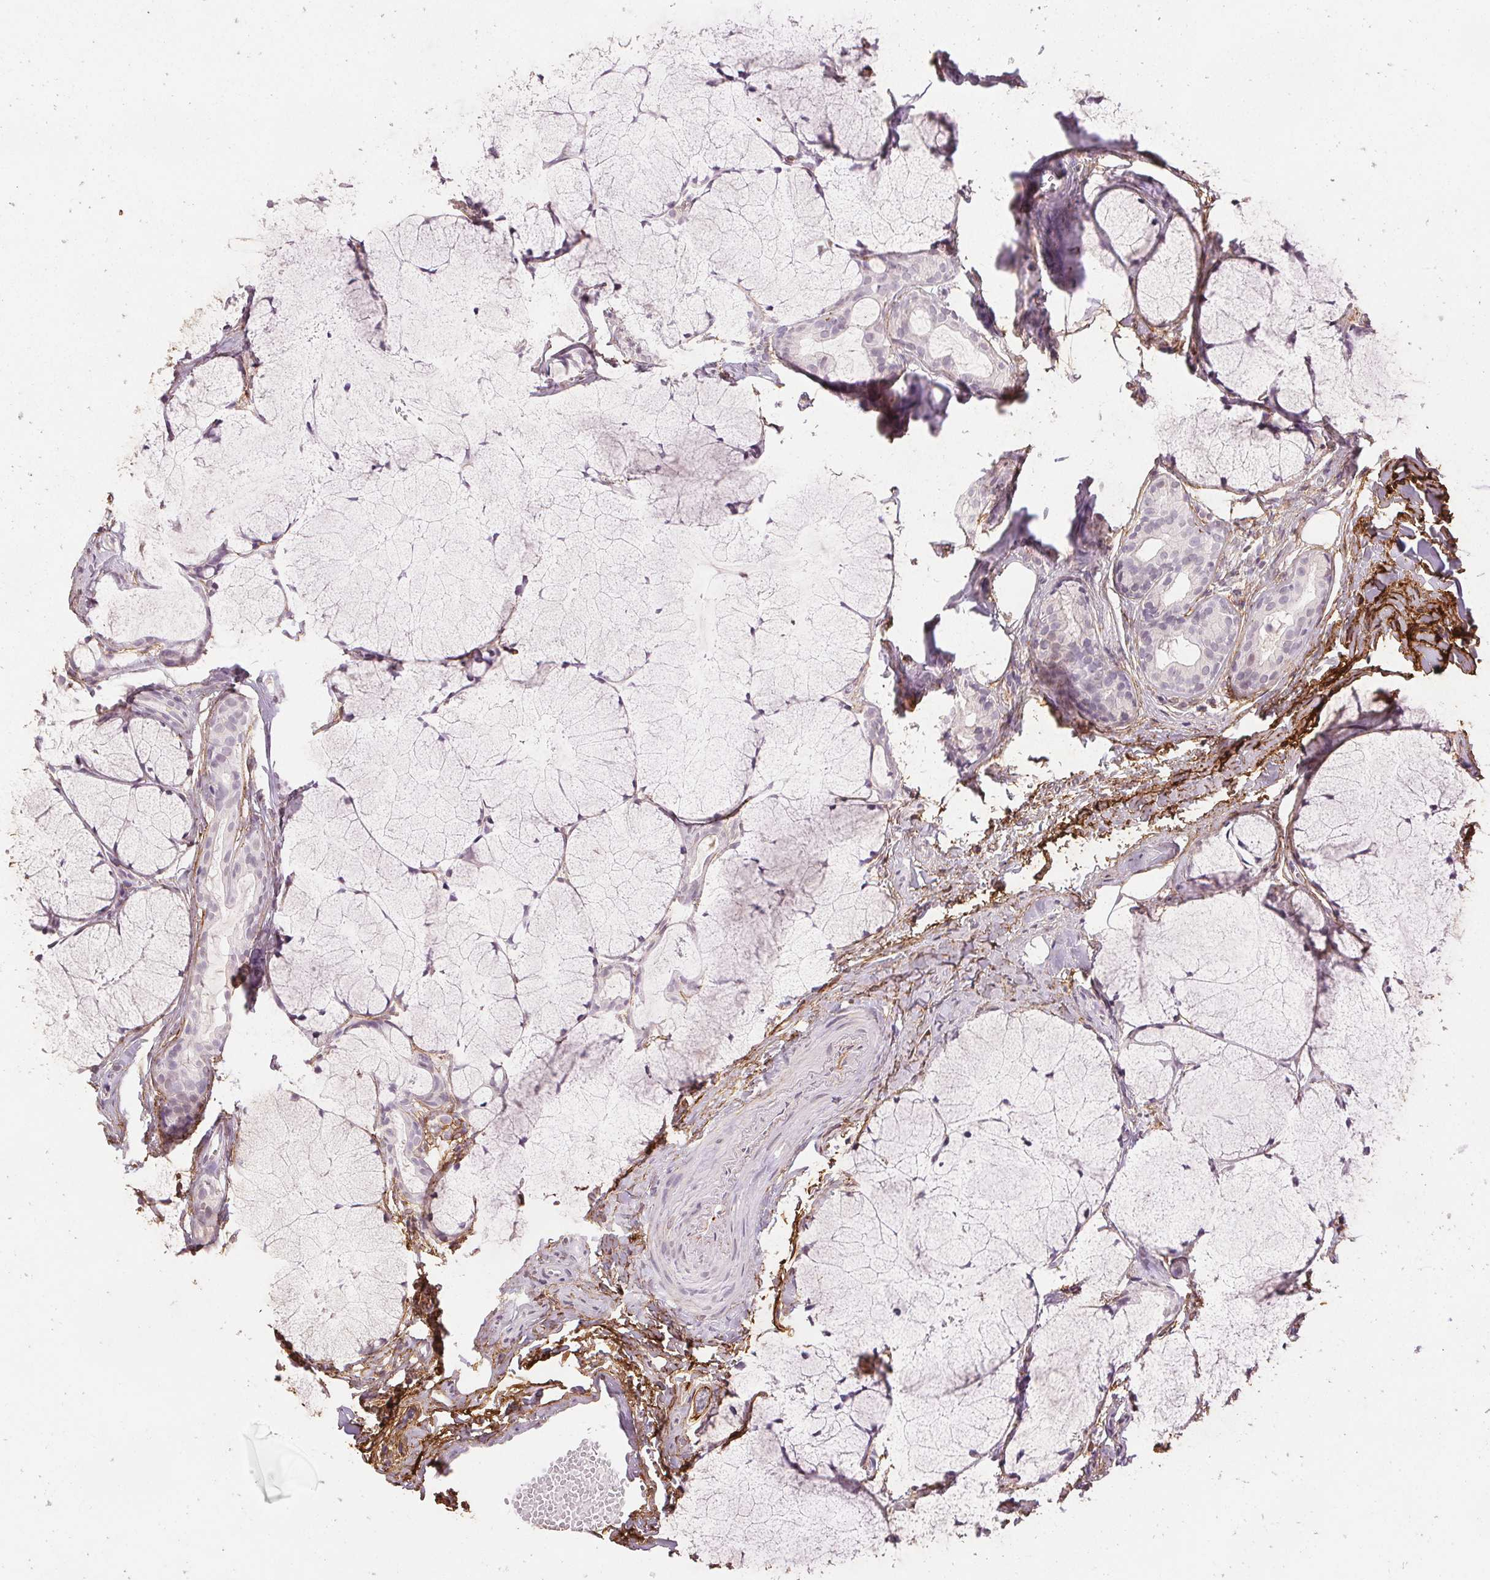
{"staining": {"intensity": "negative", "quantity": "none", "location": "none"}, "tissue": "head and neck cancer", "cell_type": "Tumor cells", "image_type": "cancer", "snomed": [{"axis": "morphology", "description": "Adenocarcinoma, NOS"}, {"axis": "topography", "description": "Head-Neck"}], "caption": "Histopathology image shows no protein positivity in tumor cells of adenocarcinoma (head and neck) tissue.", "gene": "FBN1", "patient": {"sex": "male", "age": 66}}